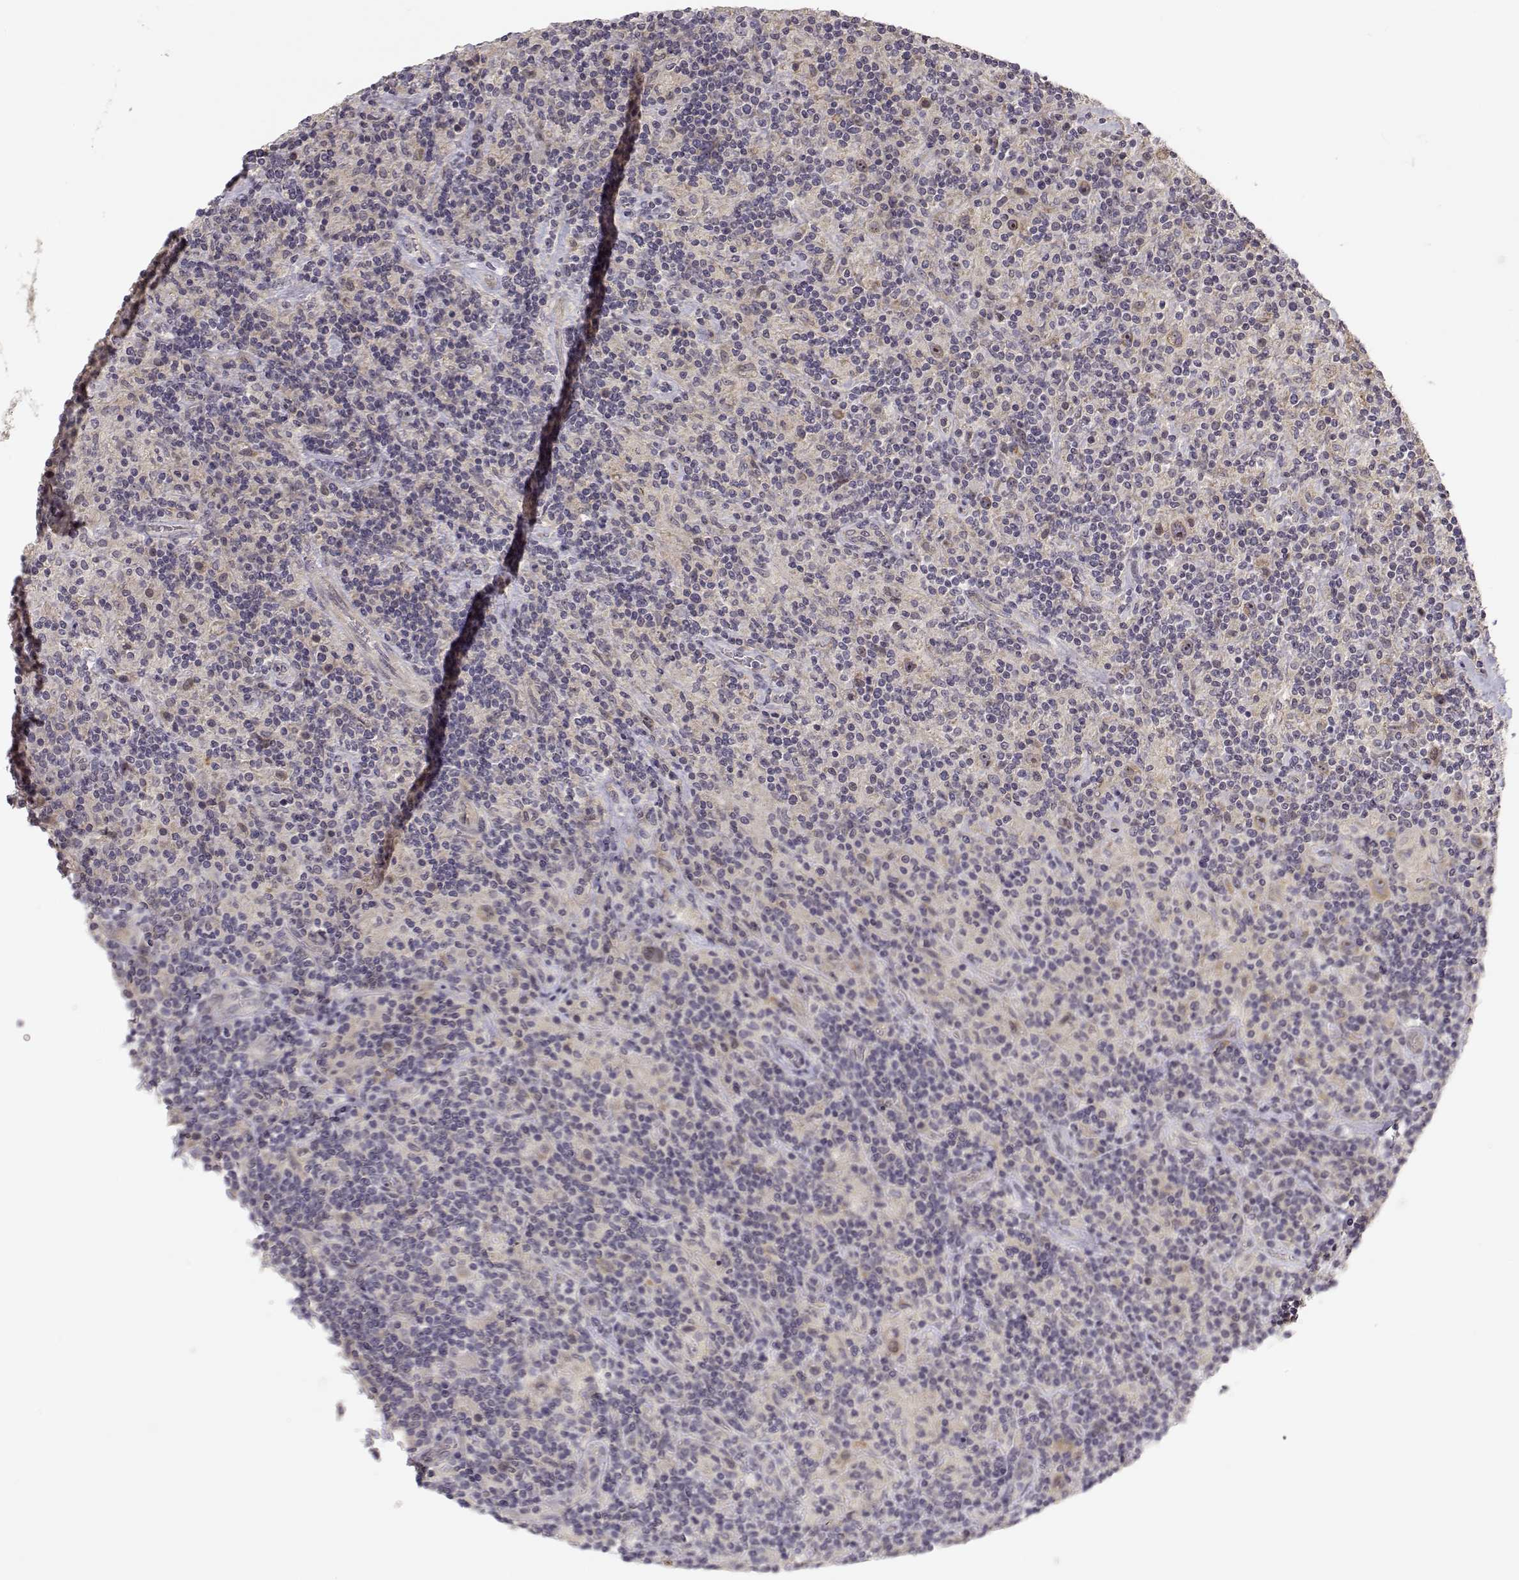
{"staining": {"intensity": "weak", "quantity": "<25%", "location": "nuclear"}, "tissue": "lymphoma", "cell_type": "Tumor cells", "image_type": "cancer", "snomed": [{"axis": "morphology", "description": "Hodgkin's disease, NOS"}, {"axis": "topography", "description": "Lymph node"}], "caption": "Immunohistochemical staining of human Hodgkin's disease exhibits no significant staining in tumor cells.", "gene": "MED12L", "patient": {"sex": "male", "age": 70}}